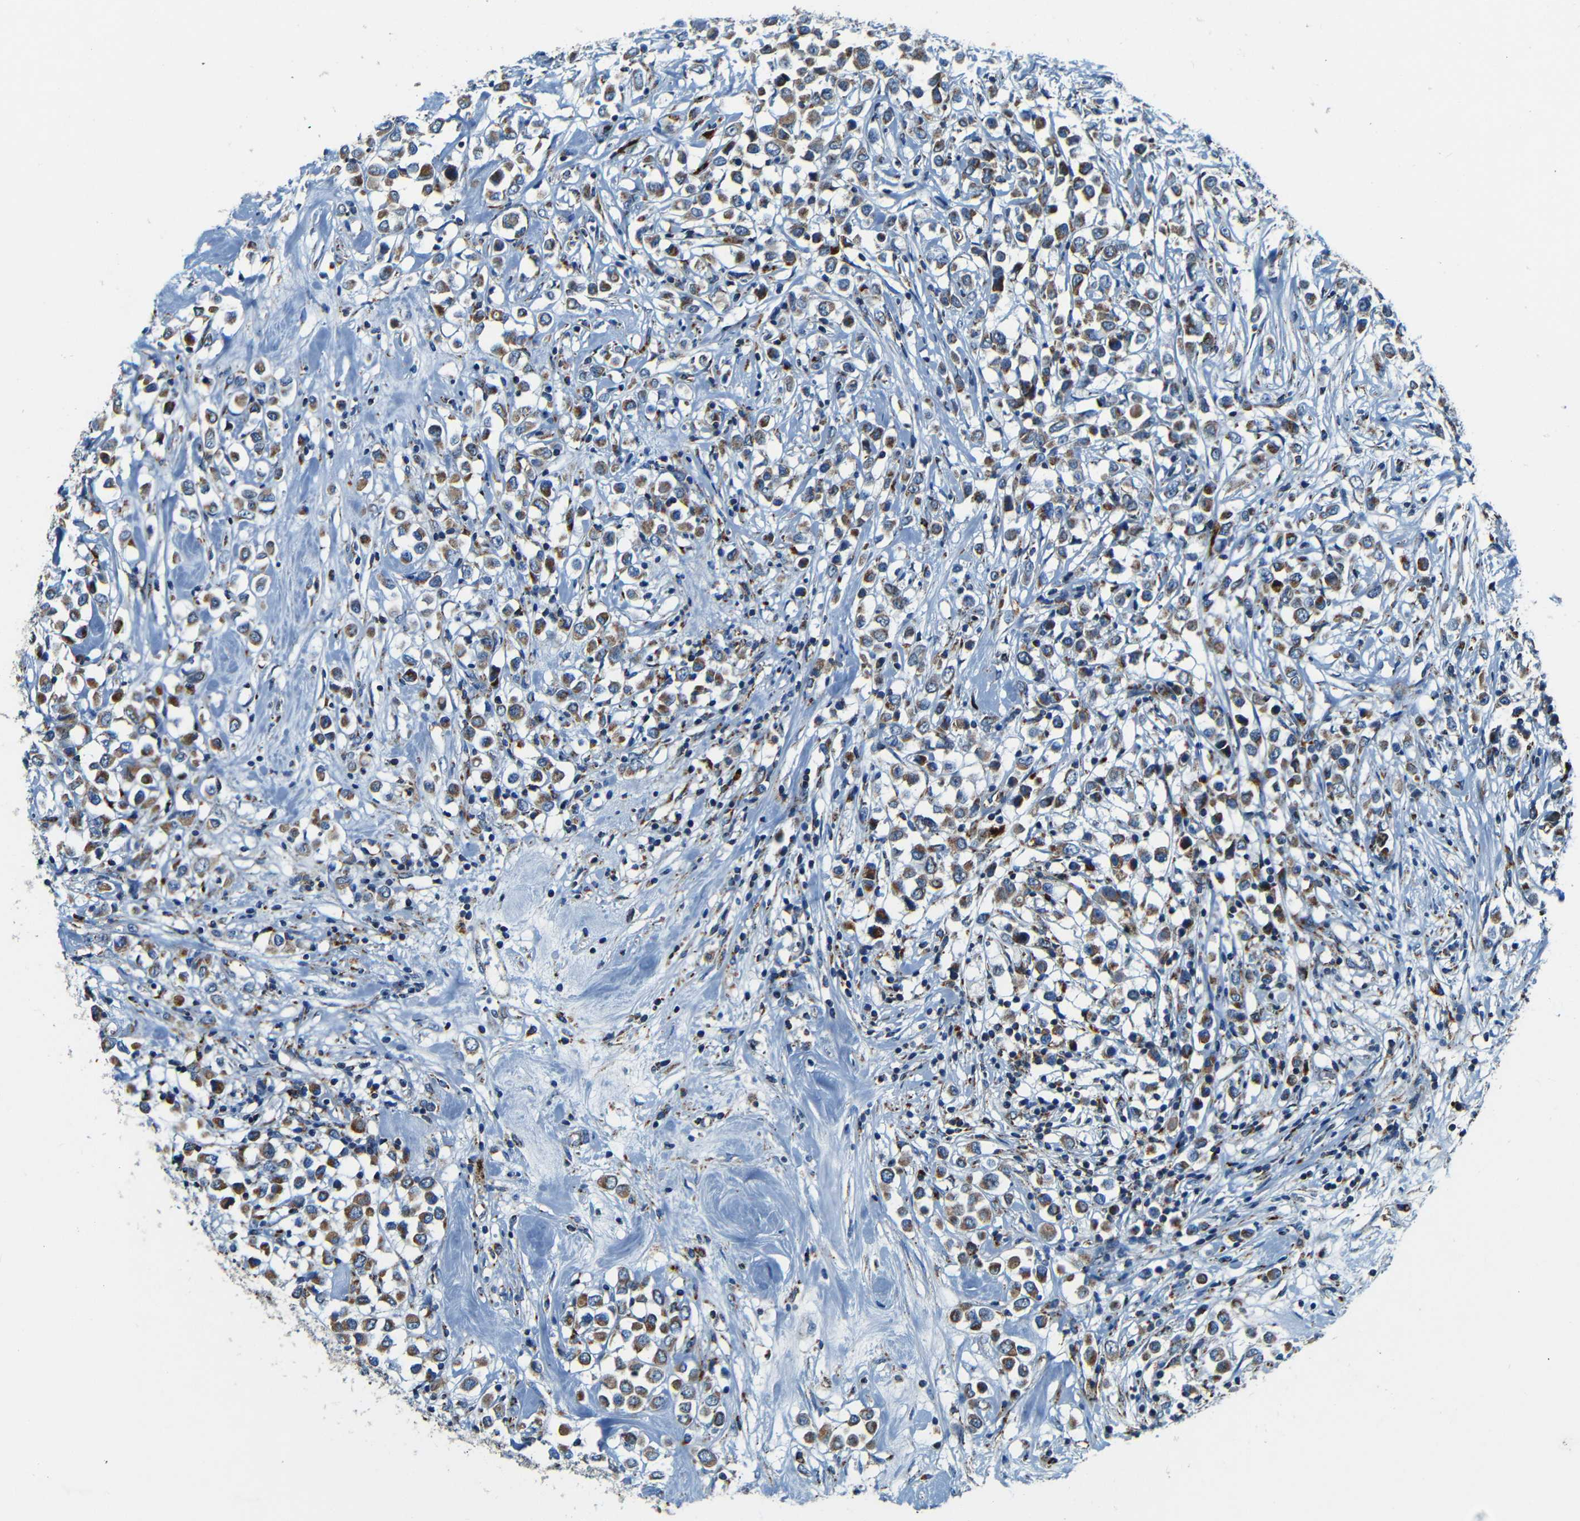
{"staining": {"intensity": "moderate", "quantity": ">75%", "location": "cytoplasmic/membranous"}, "tissue": "breast cancer", "cell_type": "Tumor cells", "image_type": "cancer", "snomed": [{"axis": "morphology", "description": "Duct carcinoma"}, {"axis": "topography", "description": "Breast"}], "caption": "Immunohistochemistry (DAB (3,3'-diaminobenzidine)) staining of breast cancer (infiltrating ductal carcinoma) displays moderate cytoplasmic/membranous protein staining in approximately >75% of tumor cells.", "gene": "WSCD2", "patient": {"sex": "female", "age": 61}}